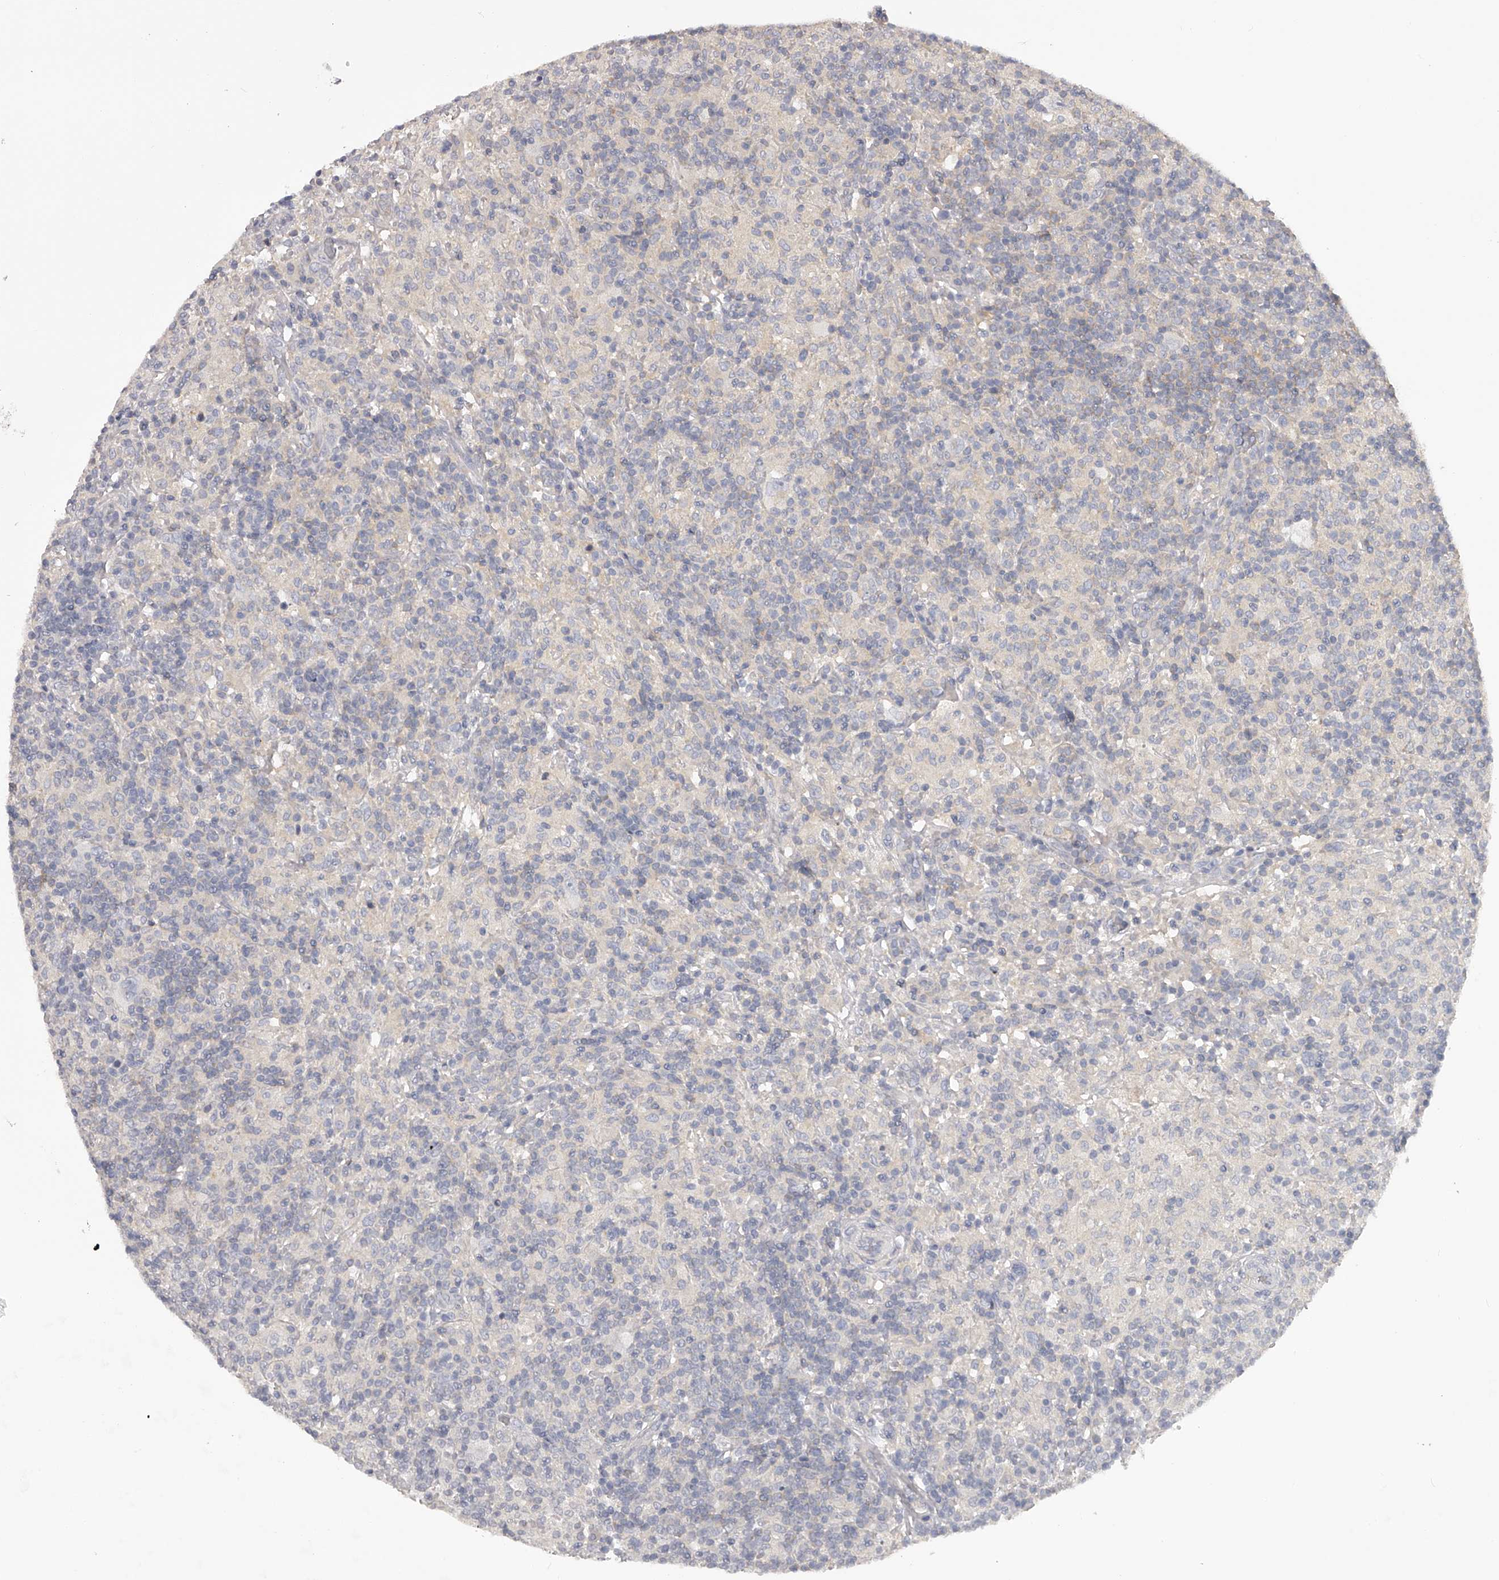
{"staining": {"intensity": "negative", "quantity": "none", "location": "none"}, "tissue": "lymphoma", "cell_type": "Tumor cells", "image_type": "cancer", "snomed": [{"axis": "morphology", "description": "Hodgkin's disease, NOS"}, {"axis": "topography", "description": "Lymph node"}], "caption": "This is an immunohistochemistry micrograph of human Hodgkin's disease. There is no positivity in tumor cells.", "gene": "TNN", "patient": {"sex": "male", "age": 70}}